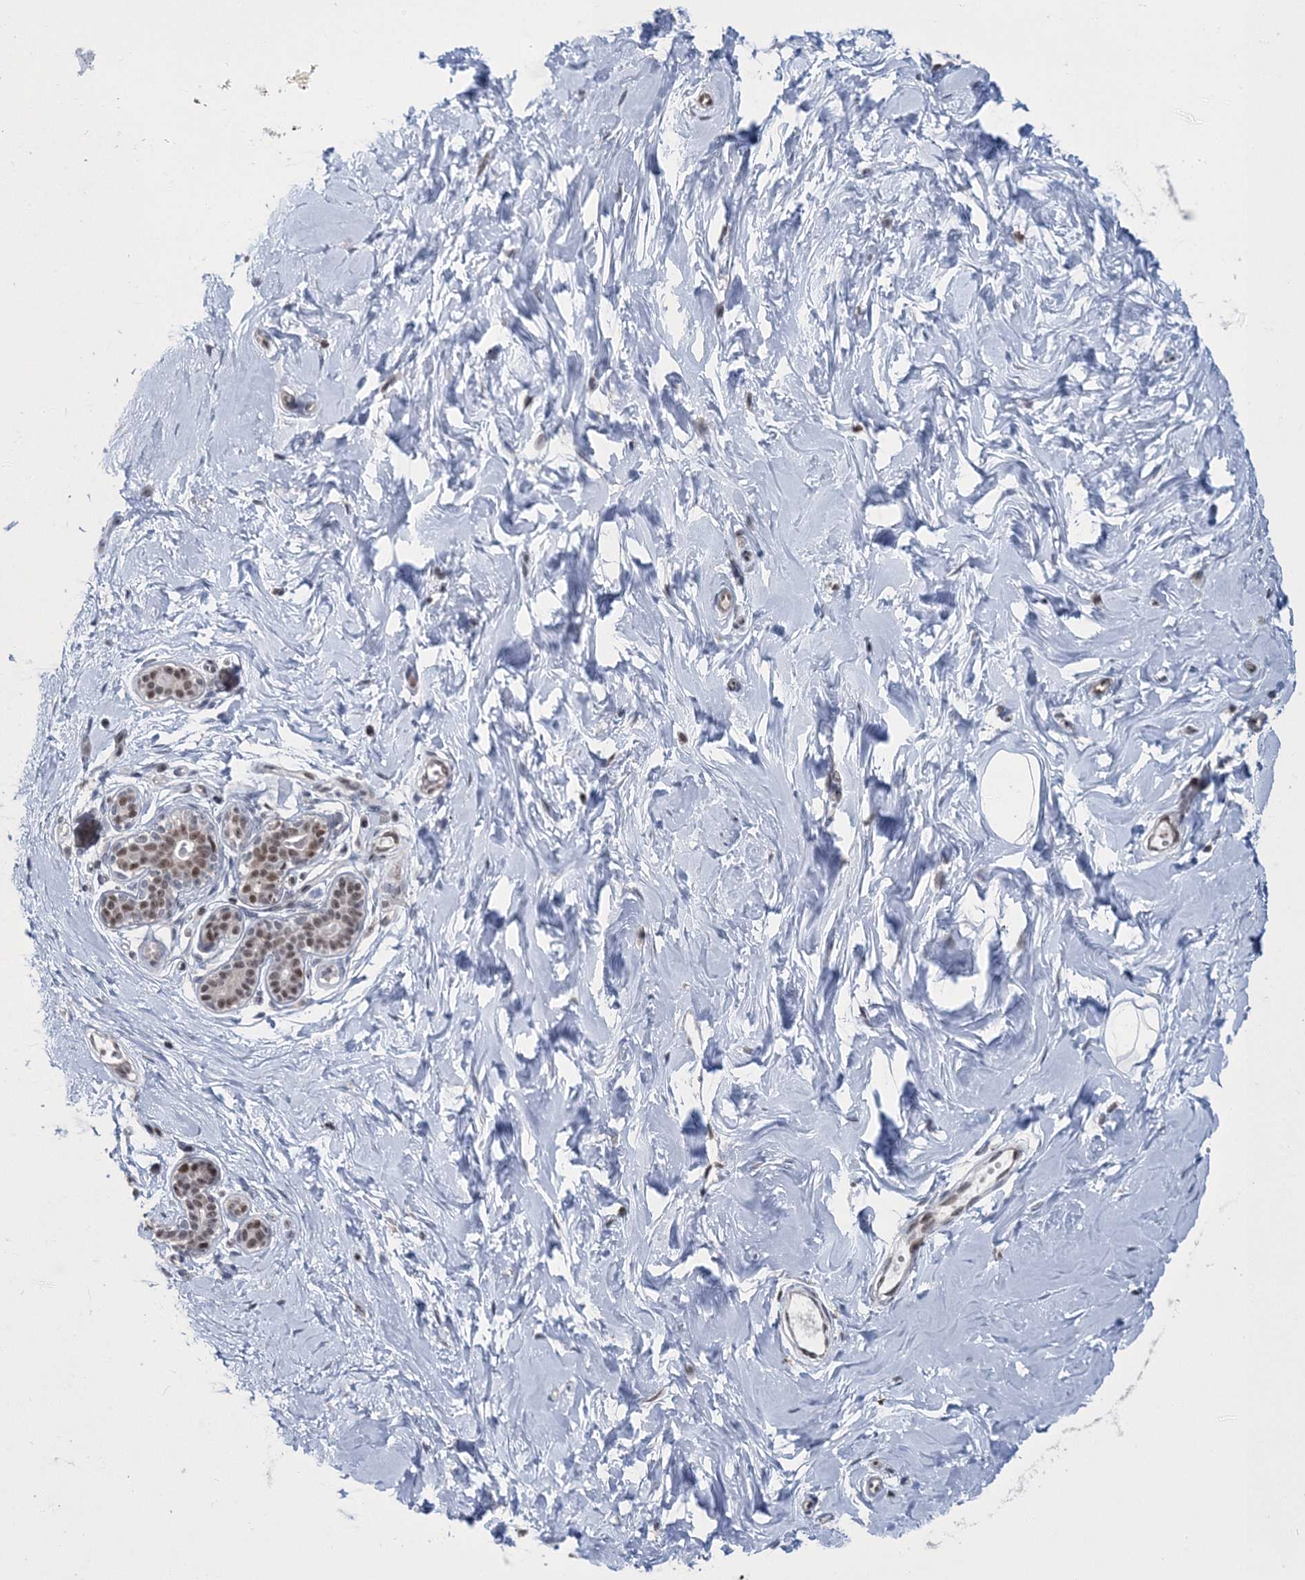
{"staining": {"intensity": "negative", "quantity": "none", "location": "none"}, "tissue": "breast", "cell_type": "Adipocytes", "image_type": "normal", "snomed": [{"axis": "morphology", "description": "Normal tissue, NOS"}, {"axis": "morphology", "description": "Adenoma, NOS"}, {"axis": "topography", "description": "Breast"}], "caption": "Immunohistochemical staining of benign breast reveals no significant expression in adipocytes.", "gene": "PDS5A", "patient": {"sex": "female", "age": 23}}